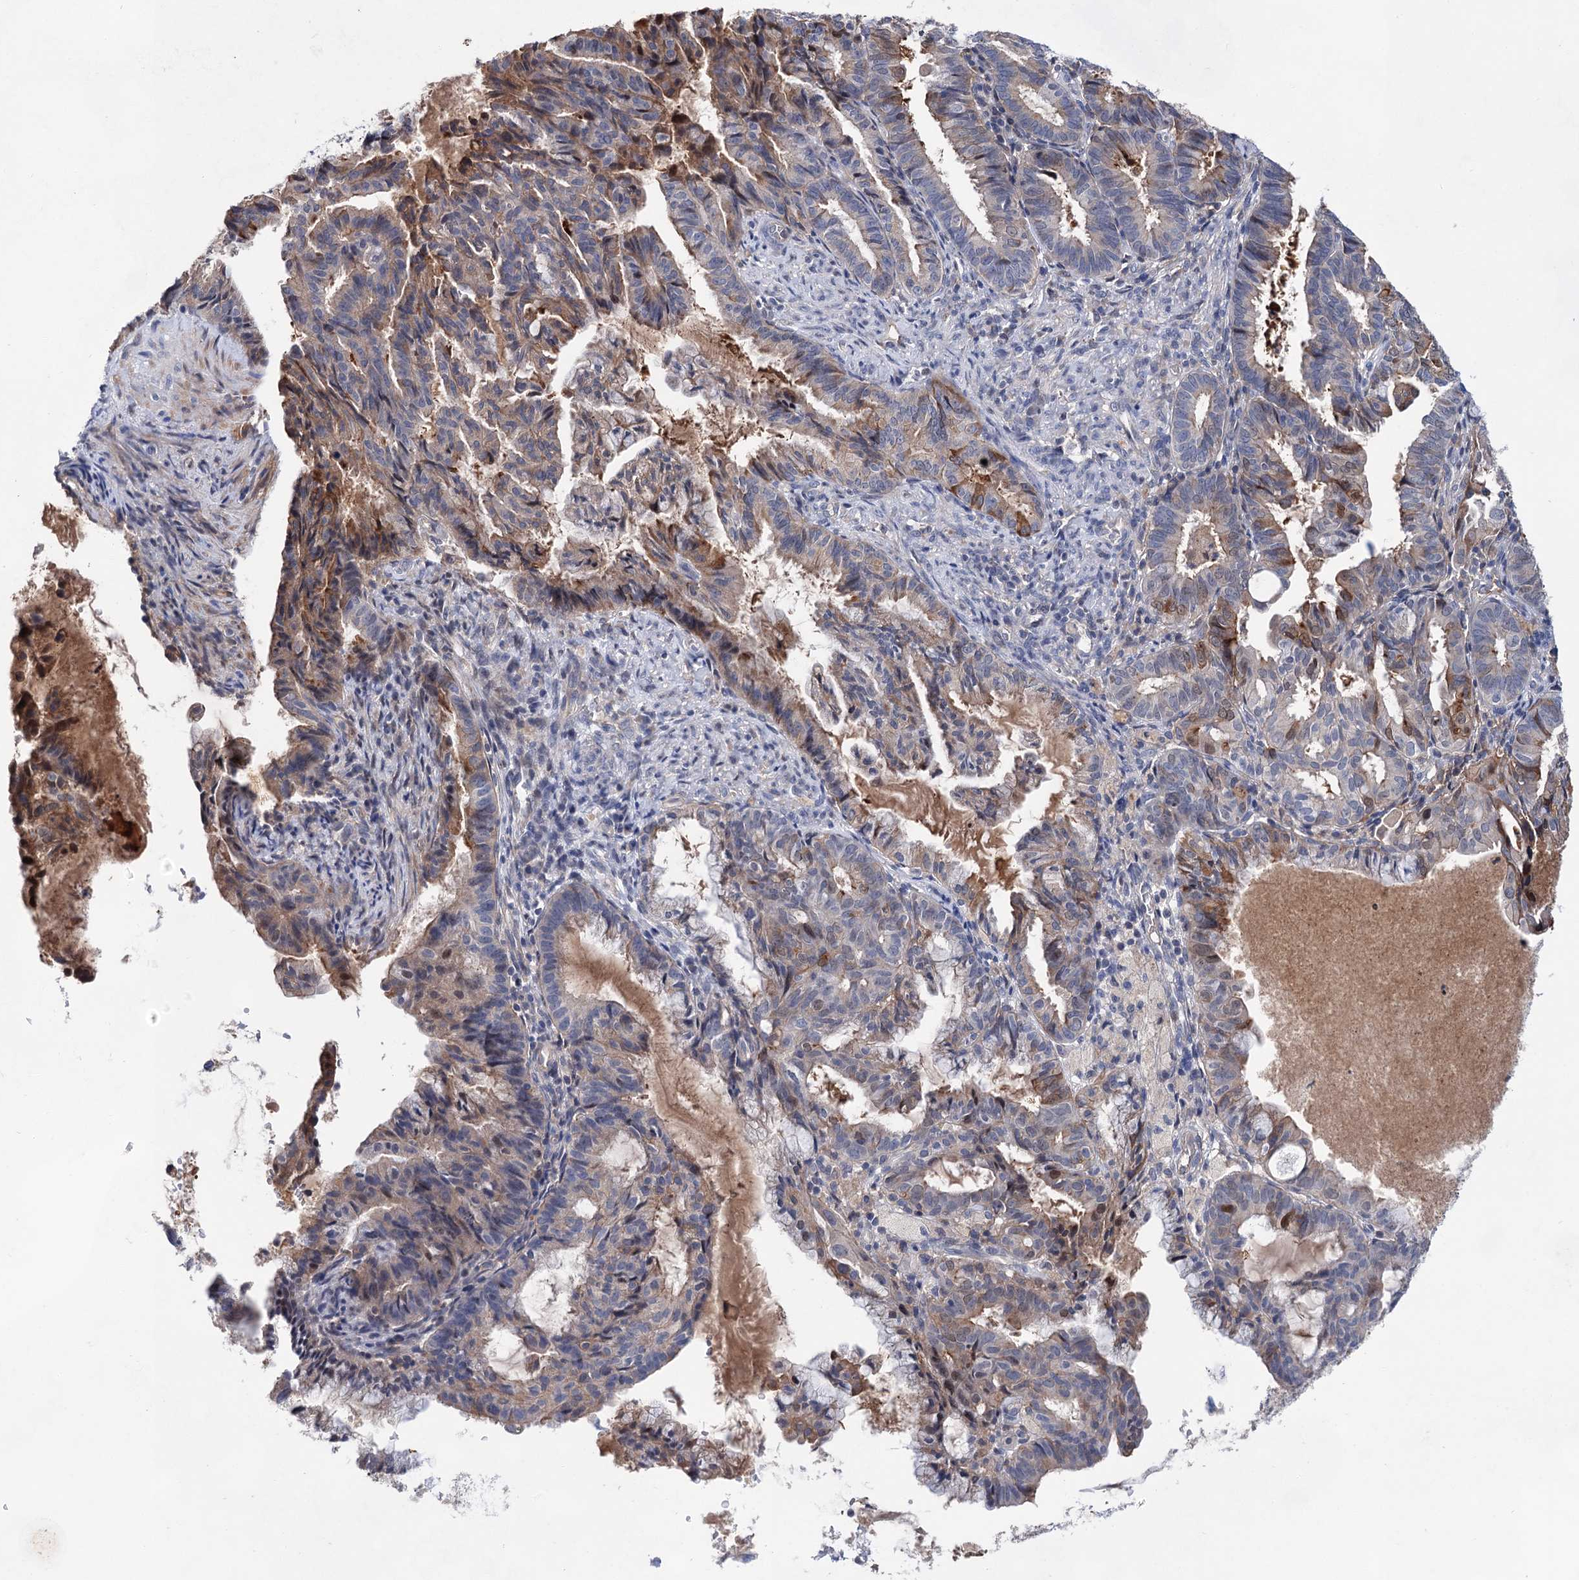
{"staining": {"intensity": "weak", "quantity": "25%-75%", "location": "cytoplasmic/membranous"}, "tissue": "endometrial cancer", "cell_type": "Tumor cells", "image_type": "cancer", "snomed": [{"axis": "morphology", "description": "Adenocarcinoma, NOS"}, {"axis": "topography", "description": "Endometrium"}], "caption": "IHC staining of endometrial adenocarcinoma, which reveals low levels of weak cytoplasmic/membranous staining in about 25%-75% of tumor cells indicating weak cytoplasmic/membranous protein positivity. The staining was performed using DAB (3,3'-diaminobenzidine) (brown) for protein detection and nuclei were counterstained in hematoxylin (blue).", "gene": "MORN3", "patient": {"sex": "female", "age": 86}}